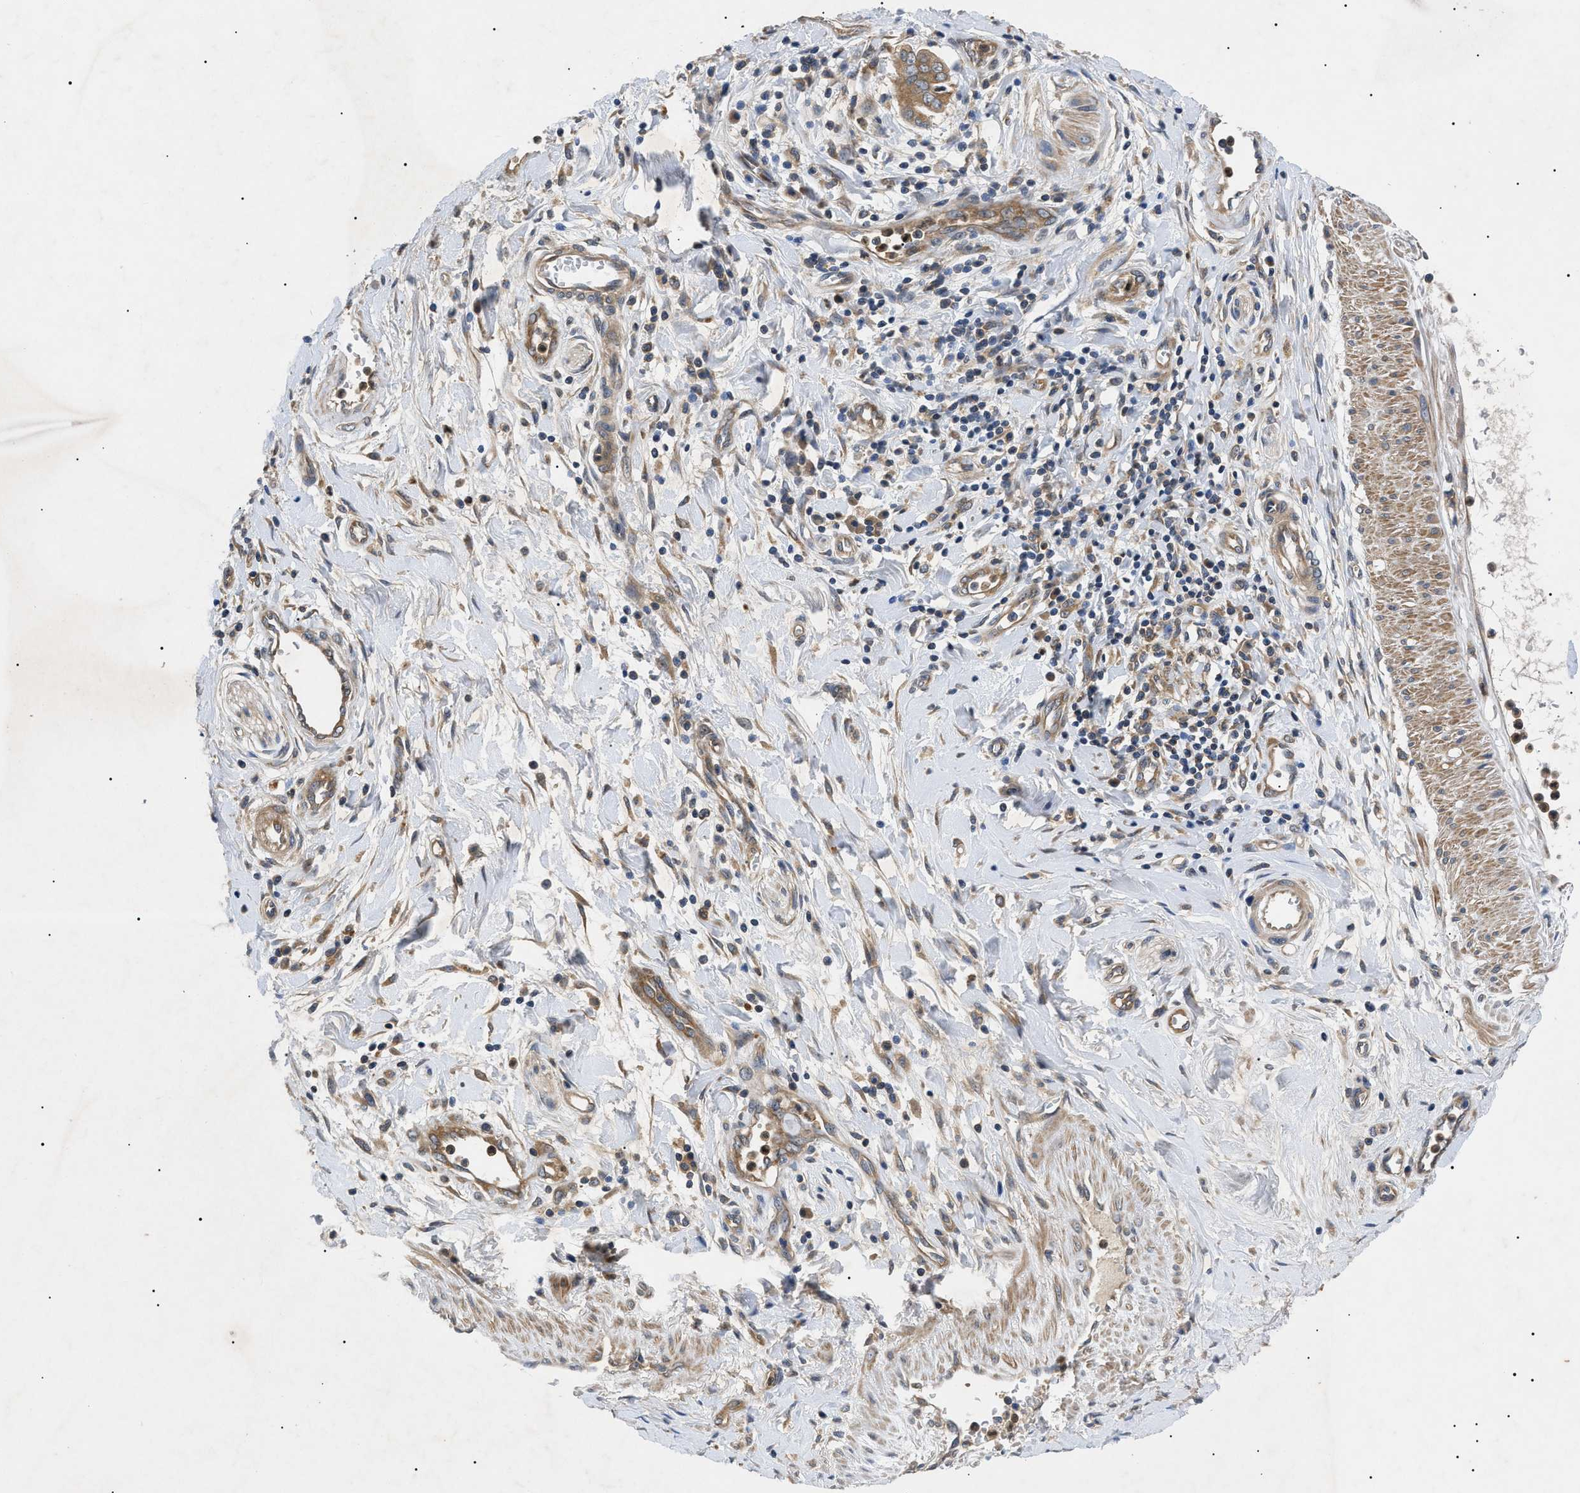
{"staining": {"intensity": "moderate", "quantity": ">75%", "location": "cytoplasmic/membranous"}, "tissue": "pancreatic cancer", "cell_type": "Tumor cells", "image_type": "cancer", "snomed": [{"axis": "morphology", "description": "Adenocarcinoma, NOS"}, {"axis": "topography", "description": "Pancreas"}], "caption": "Brown immunohistochemical staining in pancreatic cancer (adenocarcinoma) displays moderate cytoplasmic/membranous expression in about >75% of tumor cells.", "gene": "RIPK1", "patient": {"sex": "female", "age": 75}}